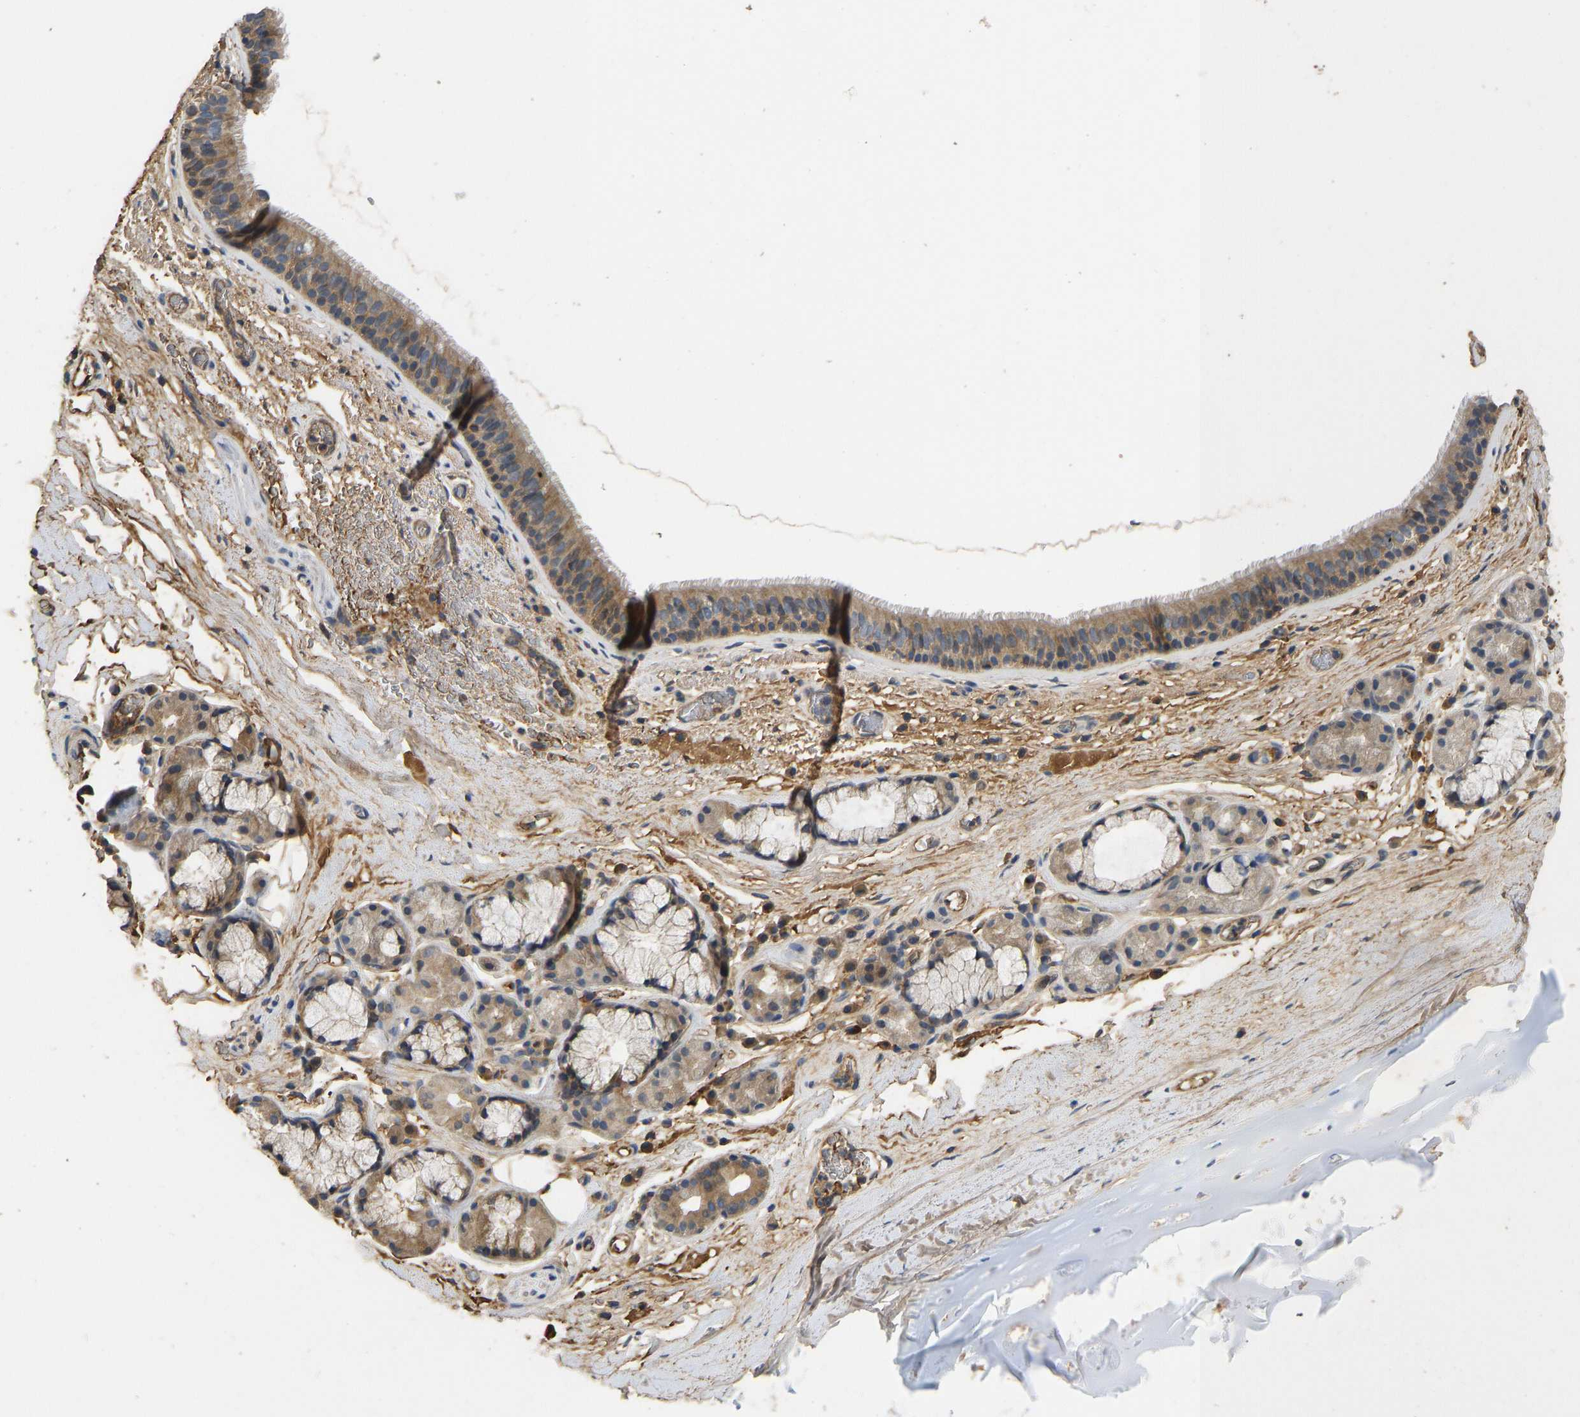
{"staining": {"intensity": "moderate", "quantity": ">75%", "location": "cytoplasmic/membranous"}, "tissue": "bronchus", "cell_type": "Respiratory epithelial cells", "image_type": "normal", "snomed": [{"axis": "morphology", "description": "Normal tissue, NOS"}, {"axis": "topography", "description": "Cartilage tissue"}], "caption": "Protein expression analysis of normal bronchus demonstrates moderate cytoplasmic/membranous staining in approximately >75% of respiratory epithelial cells. (DAB (3,3'-diaminobenzidine) IHC, brown staining for protein, blue staining for nuclei).", "gene": "VCPKMT", "patient": {"sex": "female", "age": 63}}